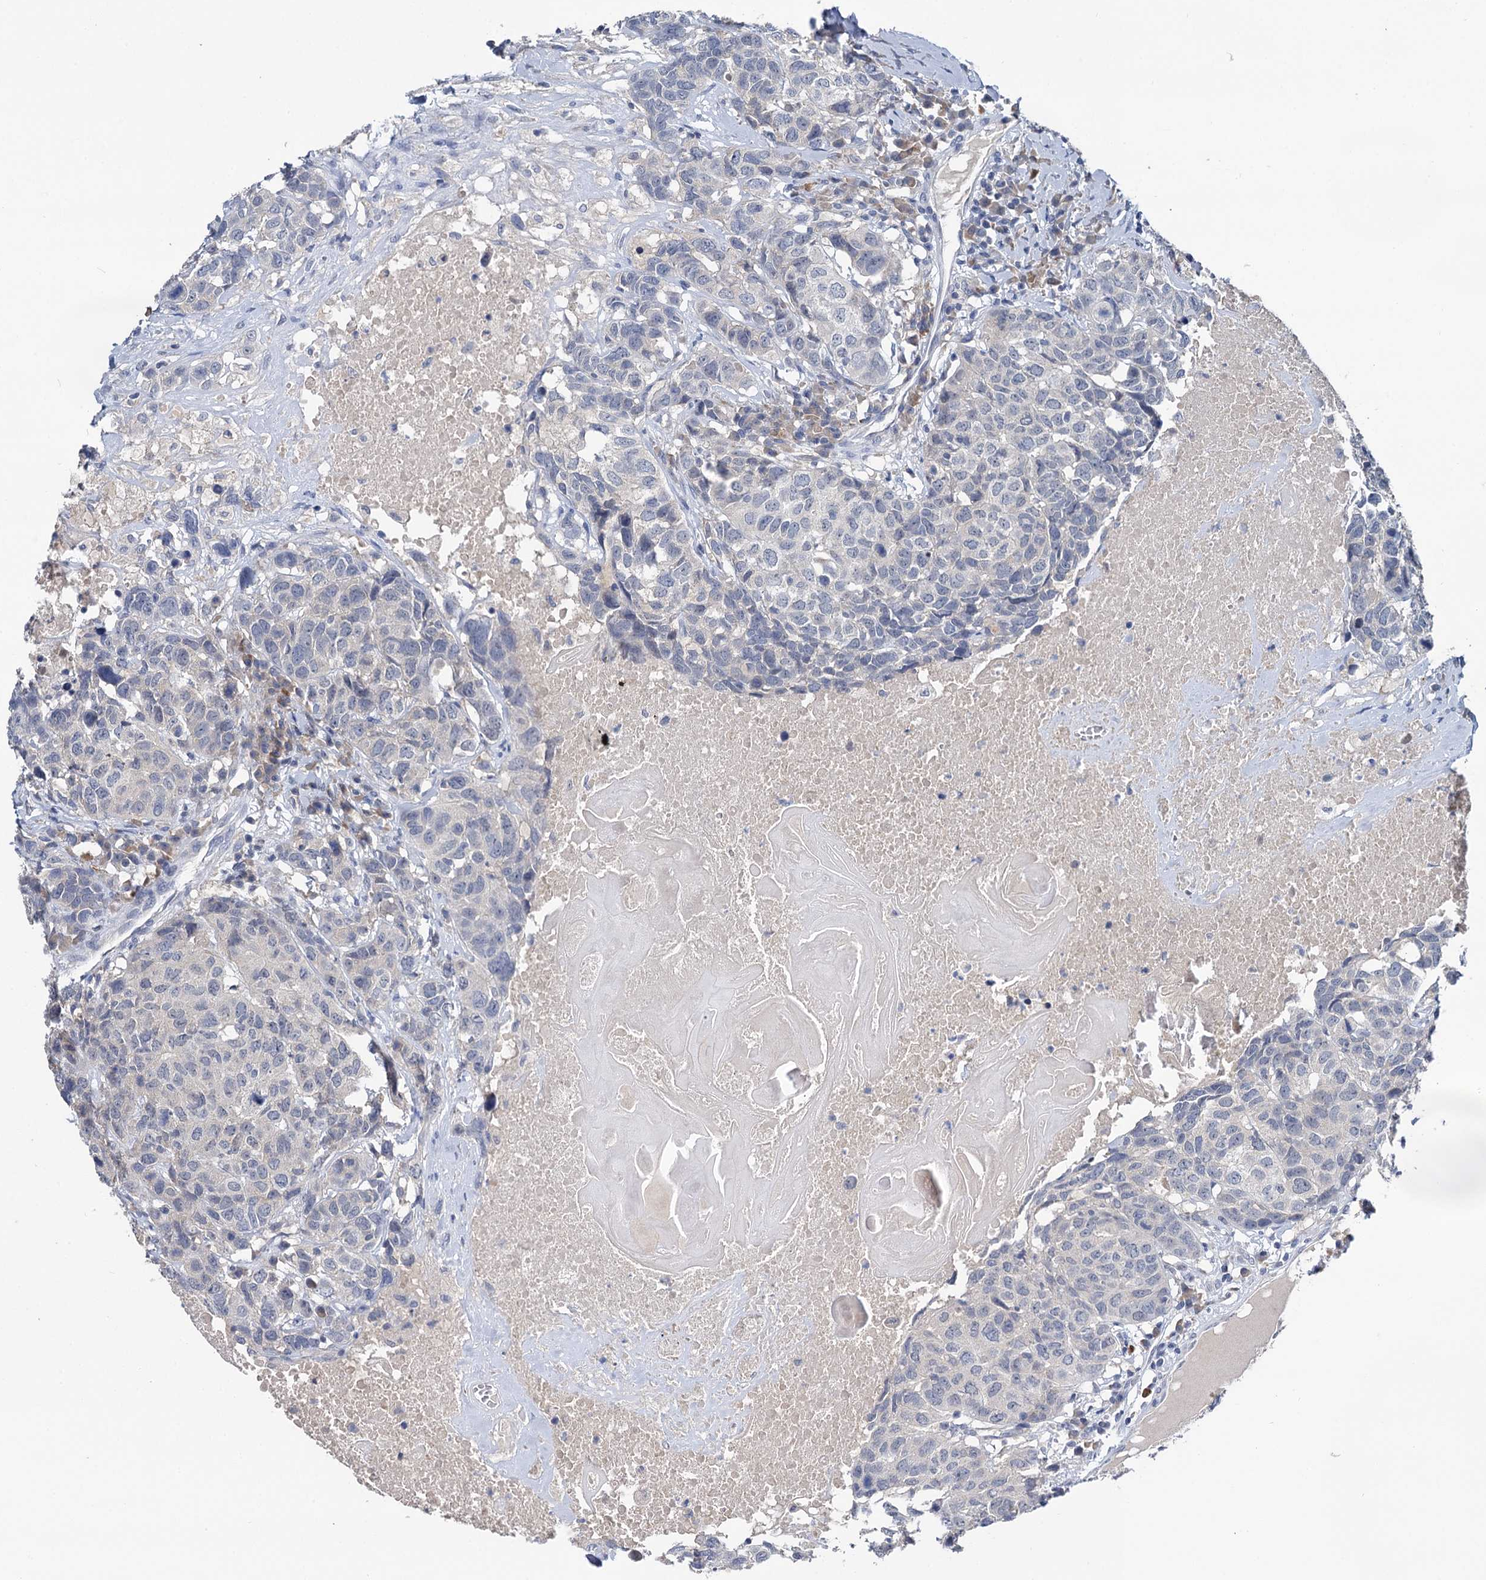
{"staining": {"intensity": "negative", "quantity": "none", "location": "none"}, "tissue": "head and neck cancer", "cell_type": "Tumor cells", "image_type": "cancer", "snomed": [{"axis": "morphology", "description": "Squamous cell carcinoma, NOS"}, {"axis": "topography", "description": "Head-Neck"}], "caption": "IHC micrograph of human head and neck squamous cell carcinoma stained for a protein (brown), which reveals no positivity in tumor cells.", "gene": "ANKRD42", "patient": {"sex": "male", "age": 66}}